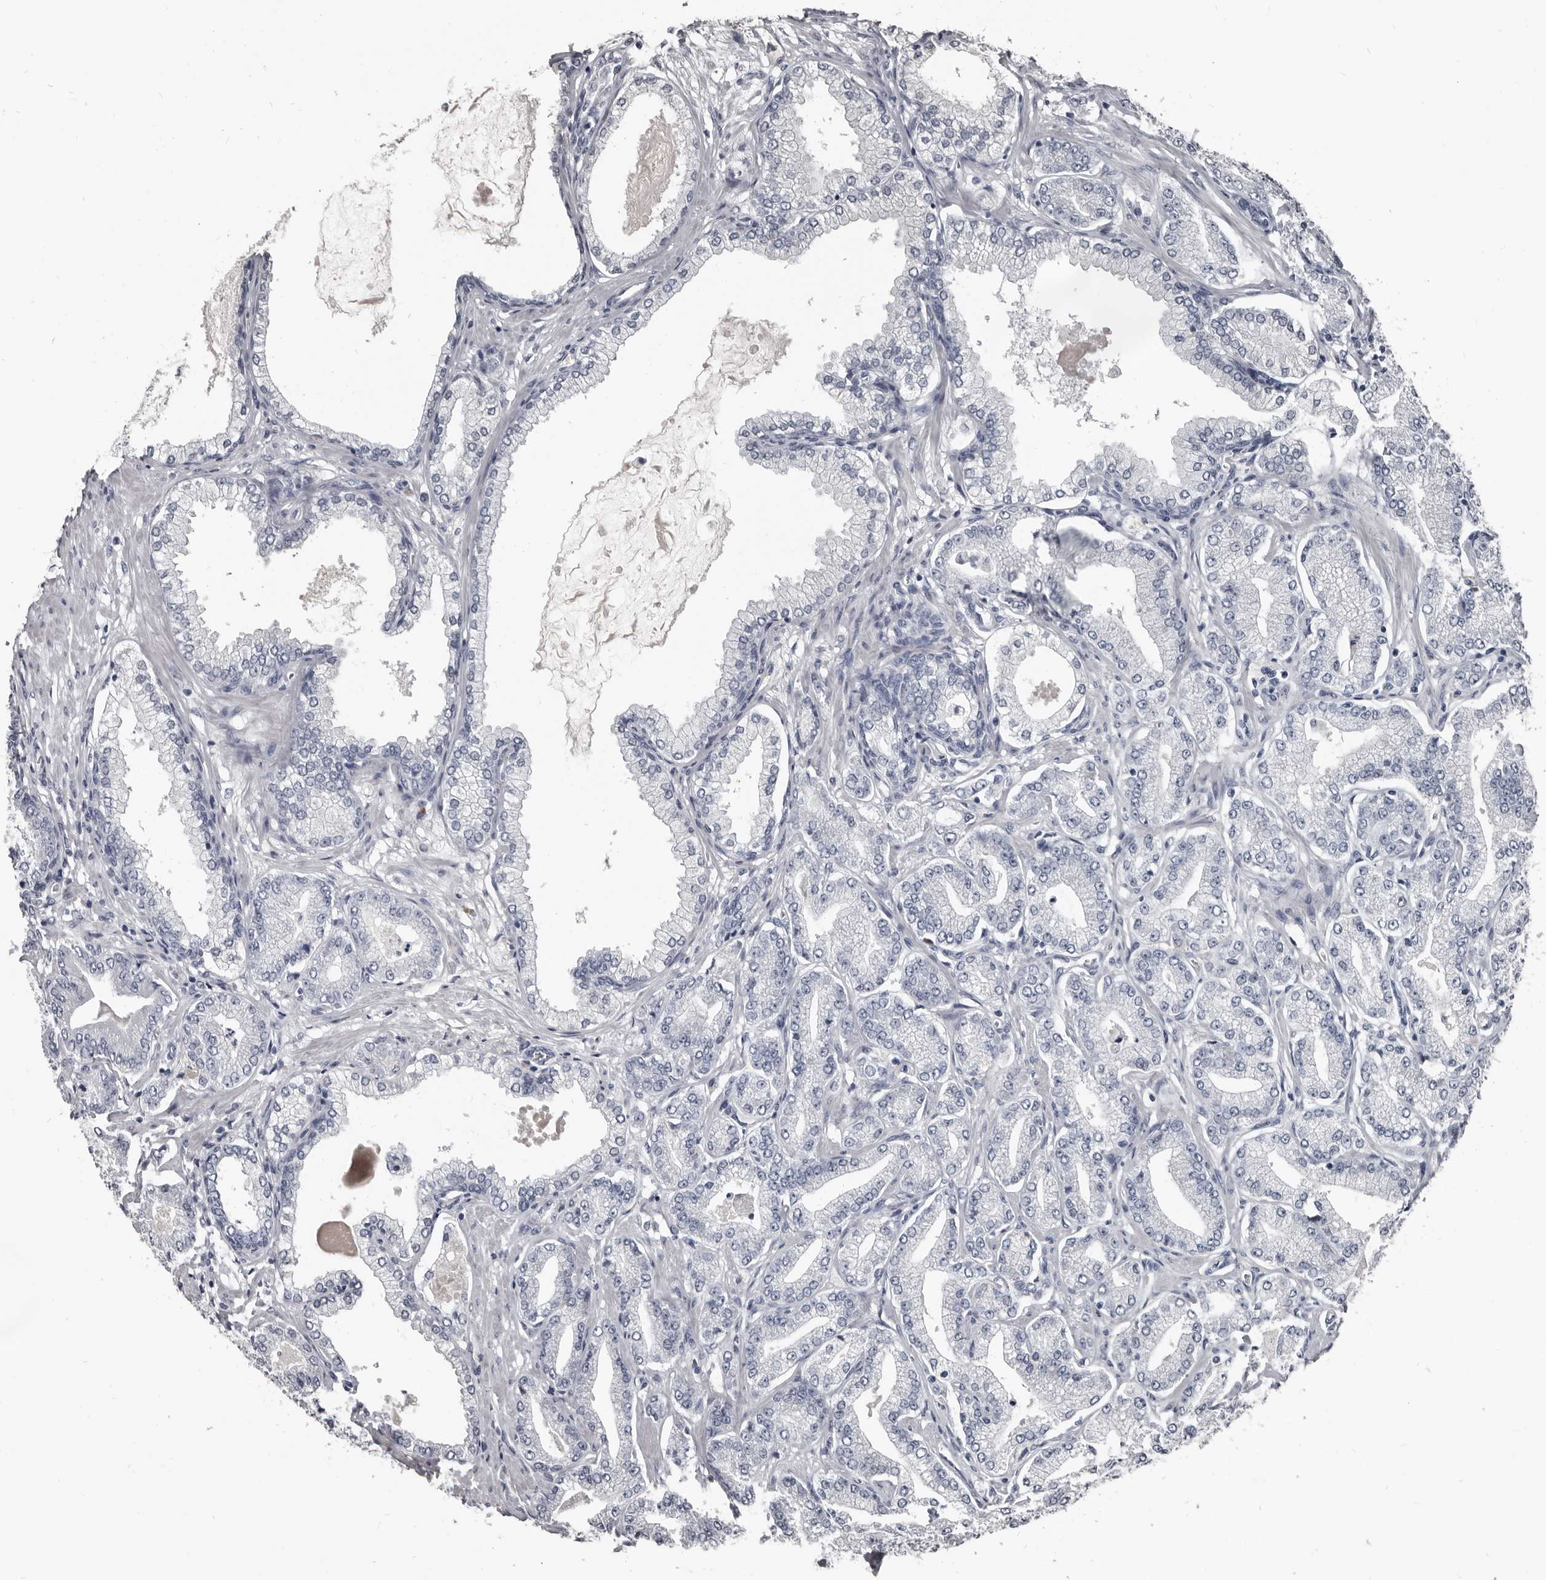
{"staining": {"intensity": "negative", "quantity": "none", "location": "none"}, "tissue": "prostate cancer", "cell_type": "Tumor cells", "image_type": "cancer", "snomed": [{"axis": "morphology", "description": "Adenocarcinoma, Low grade"}, {"axis": "topography", "description": "Prostate"}], "caption": "A high-resolution micrograph shows immunohistochemistry (IHC) staining of prostate cancer (low-grade adenocarcinoma), which reveals no significant expression in tumor cells.", "gene": "GREB1", "patient": {"sex": "male", "age": 63}}